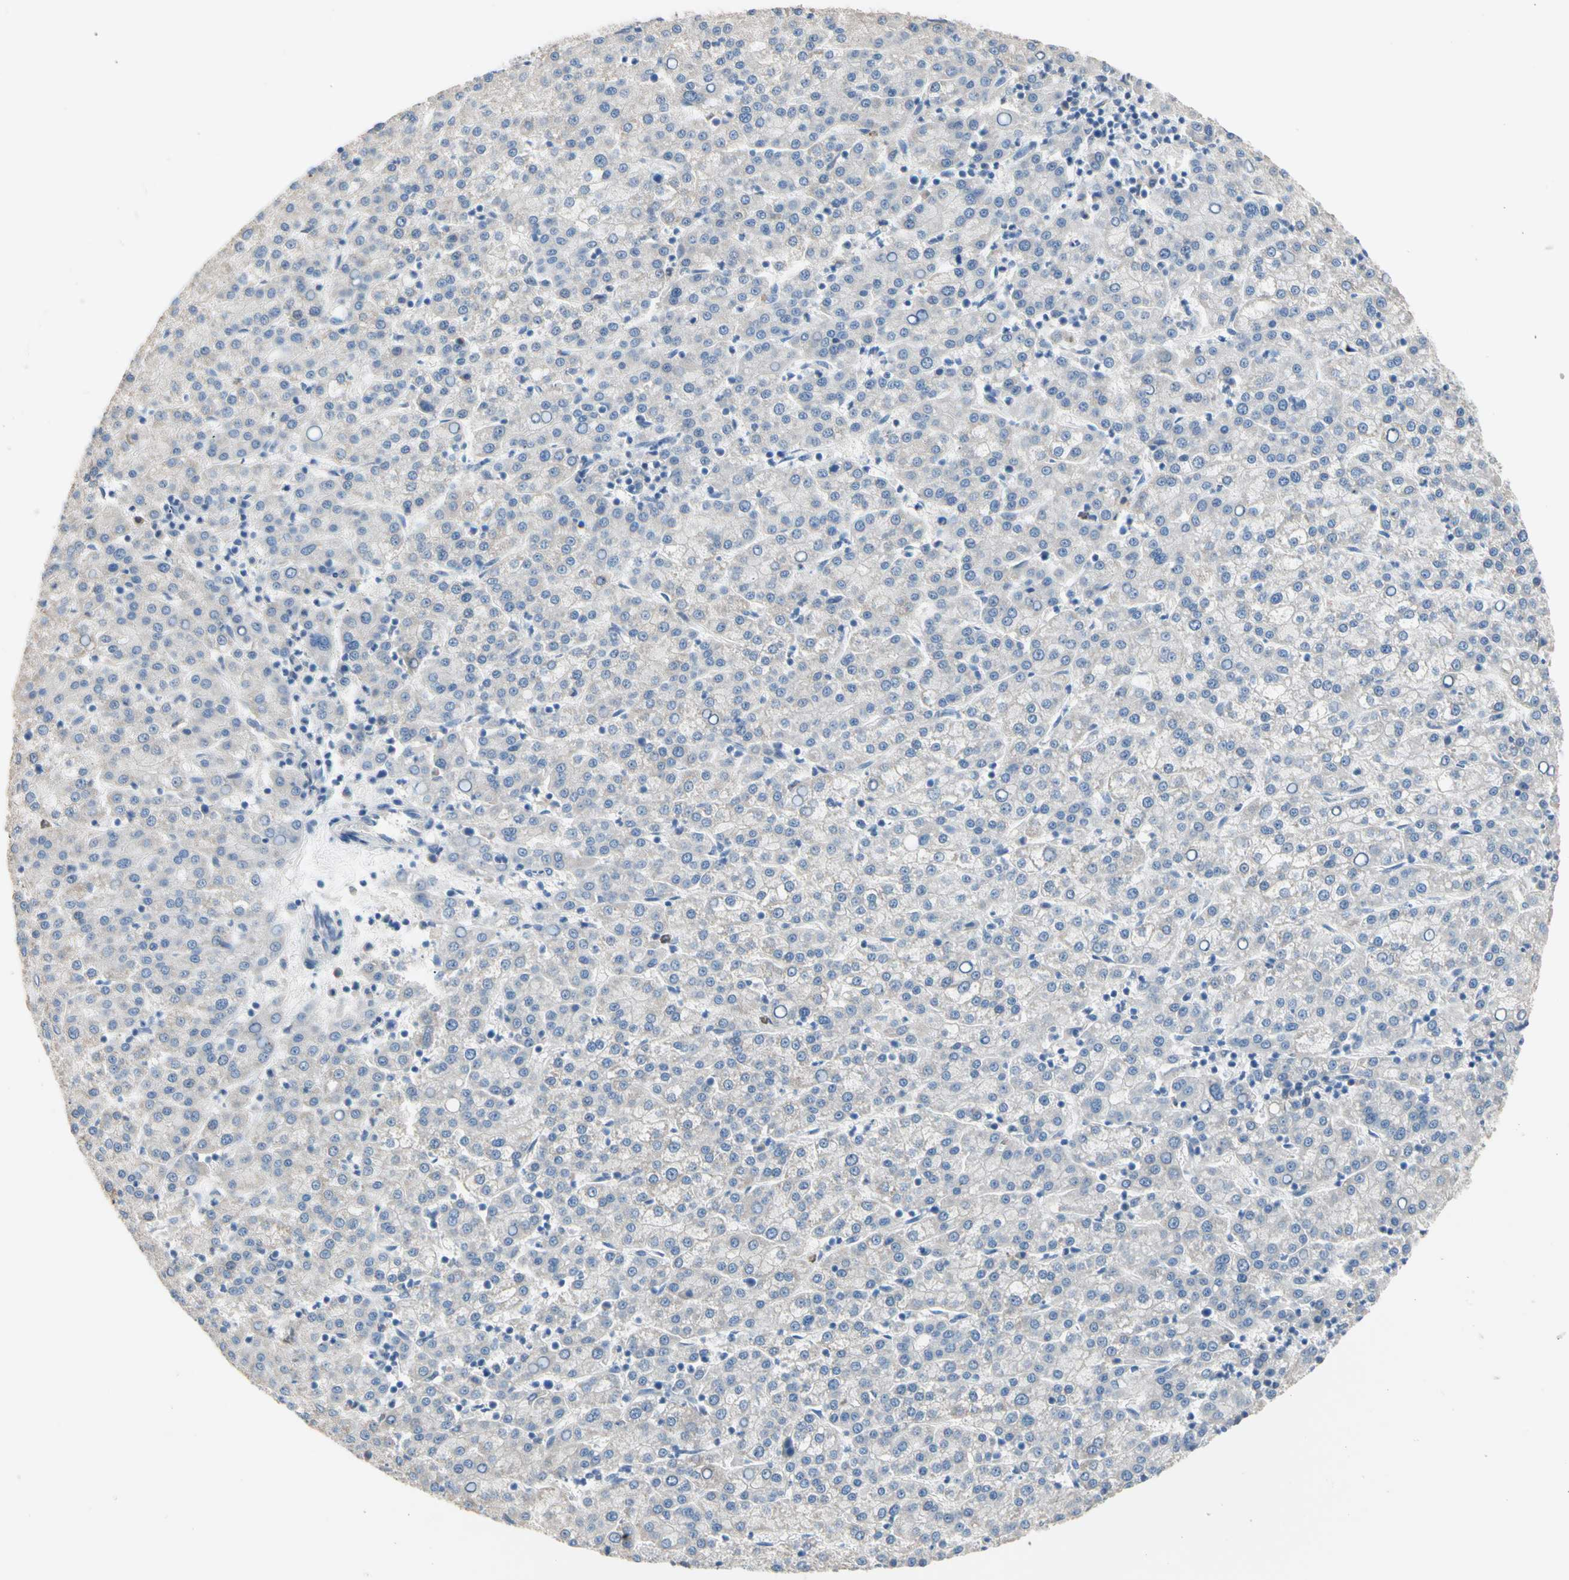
{"staining": {"intensity": "negative", "quantity": "none", "location": "none"}, "tissue": "liver cancer", "cell_type": "Tumor cells", "image_type": "cancer", "snomed": [{"axis": "morphology", "description": "Carcinoma, Hepatocellular, NOS"}, {"axis": "topography", "description": "Liver"}], "caption": "Histopathology image shows no significant protein staining in tumor cells of liver hepatocellular carcinoma. (IHC, brightfield microscopy, high magnification).", "gene": "BBOX1", "patient": {"sex": "female", "age": 58}}